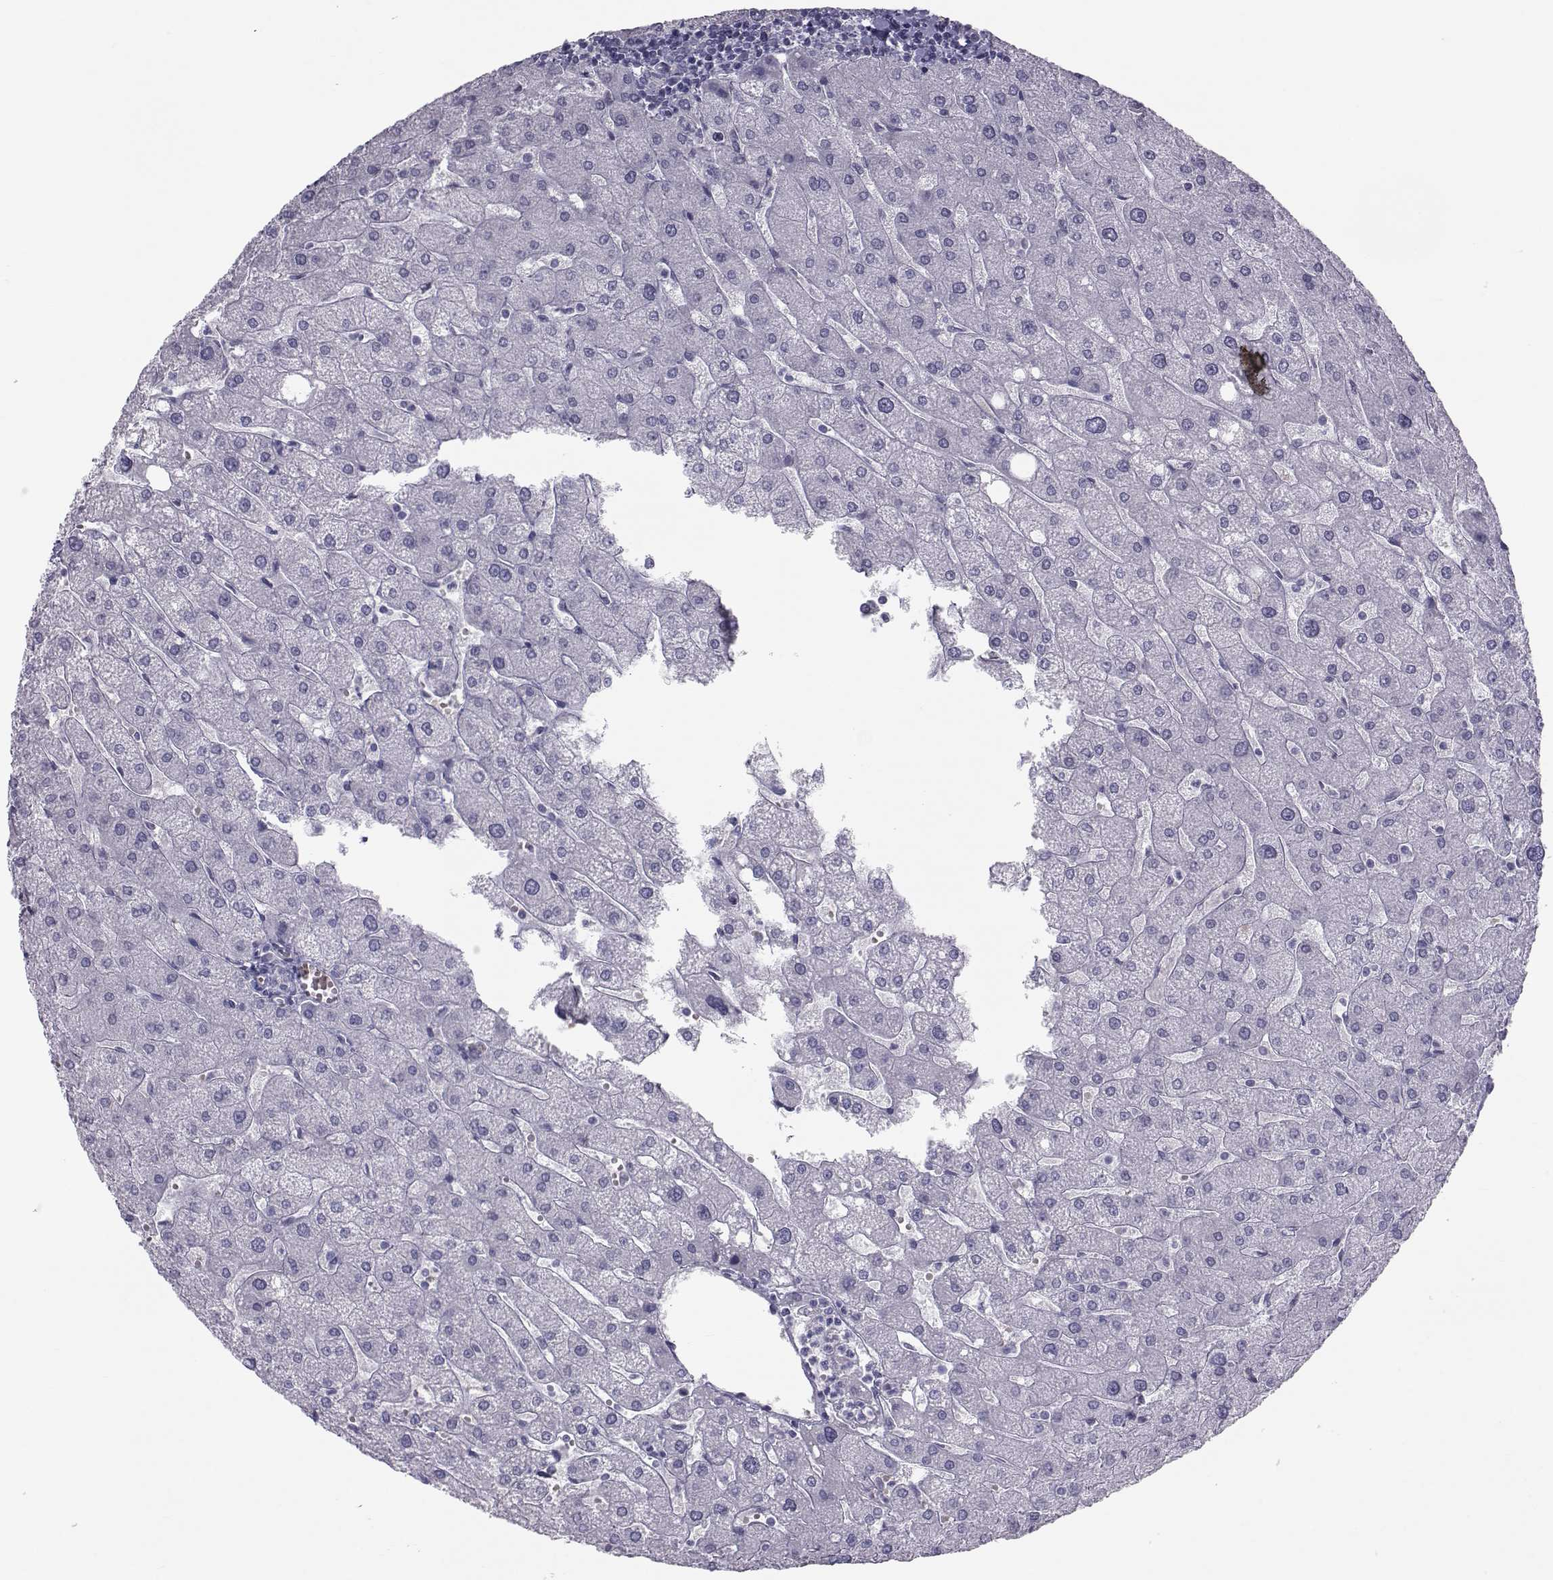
{"staining": {"intensity": "negative", "quantity": "none", "location": "none"}, "tissue": "liver", "cell_type": "Cholangiocytes", "image_type": "normal", "snomed": [{"axis": "morphology", "description": "Normal tissue, NOS"}, {"axis": "topography", "description": "Liver"}], "caption": "The micrograph reveals no significant staining in cholangiocytes of liver. (DAB immunohistochemistry with hematoxylin counter stain).", "gene": "GARIN3", "patient": {"sex": "male", "age": 67}}